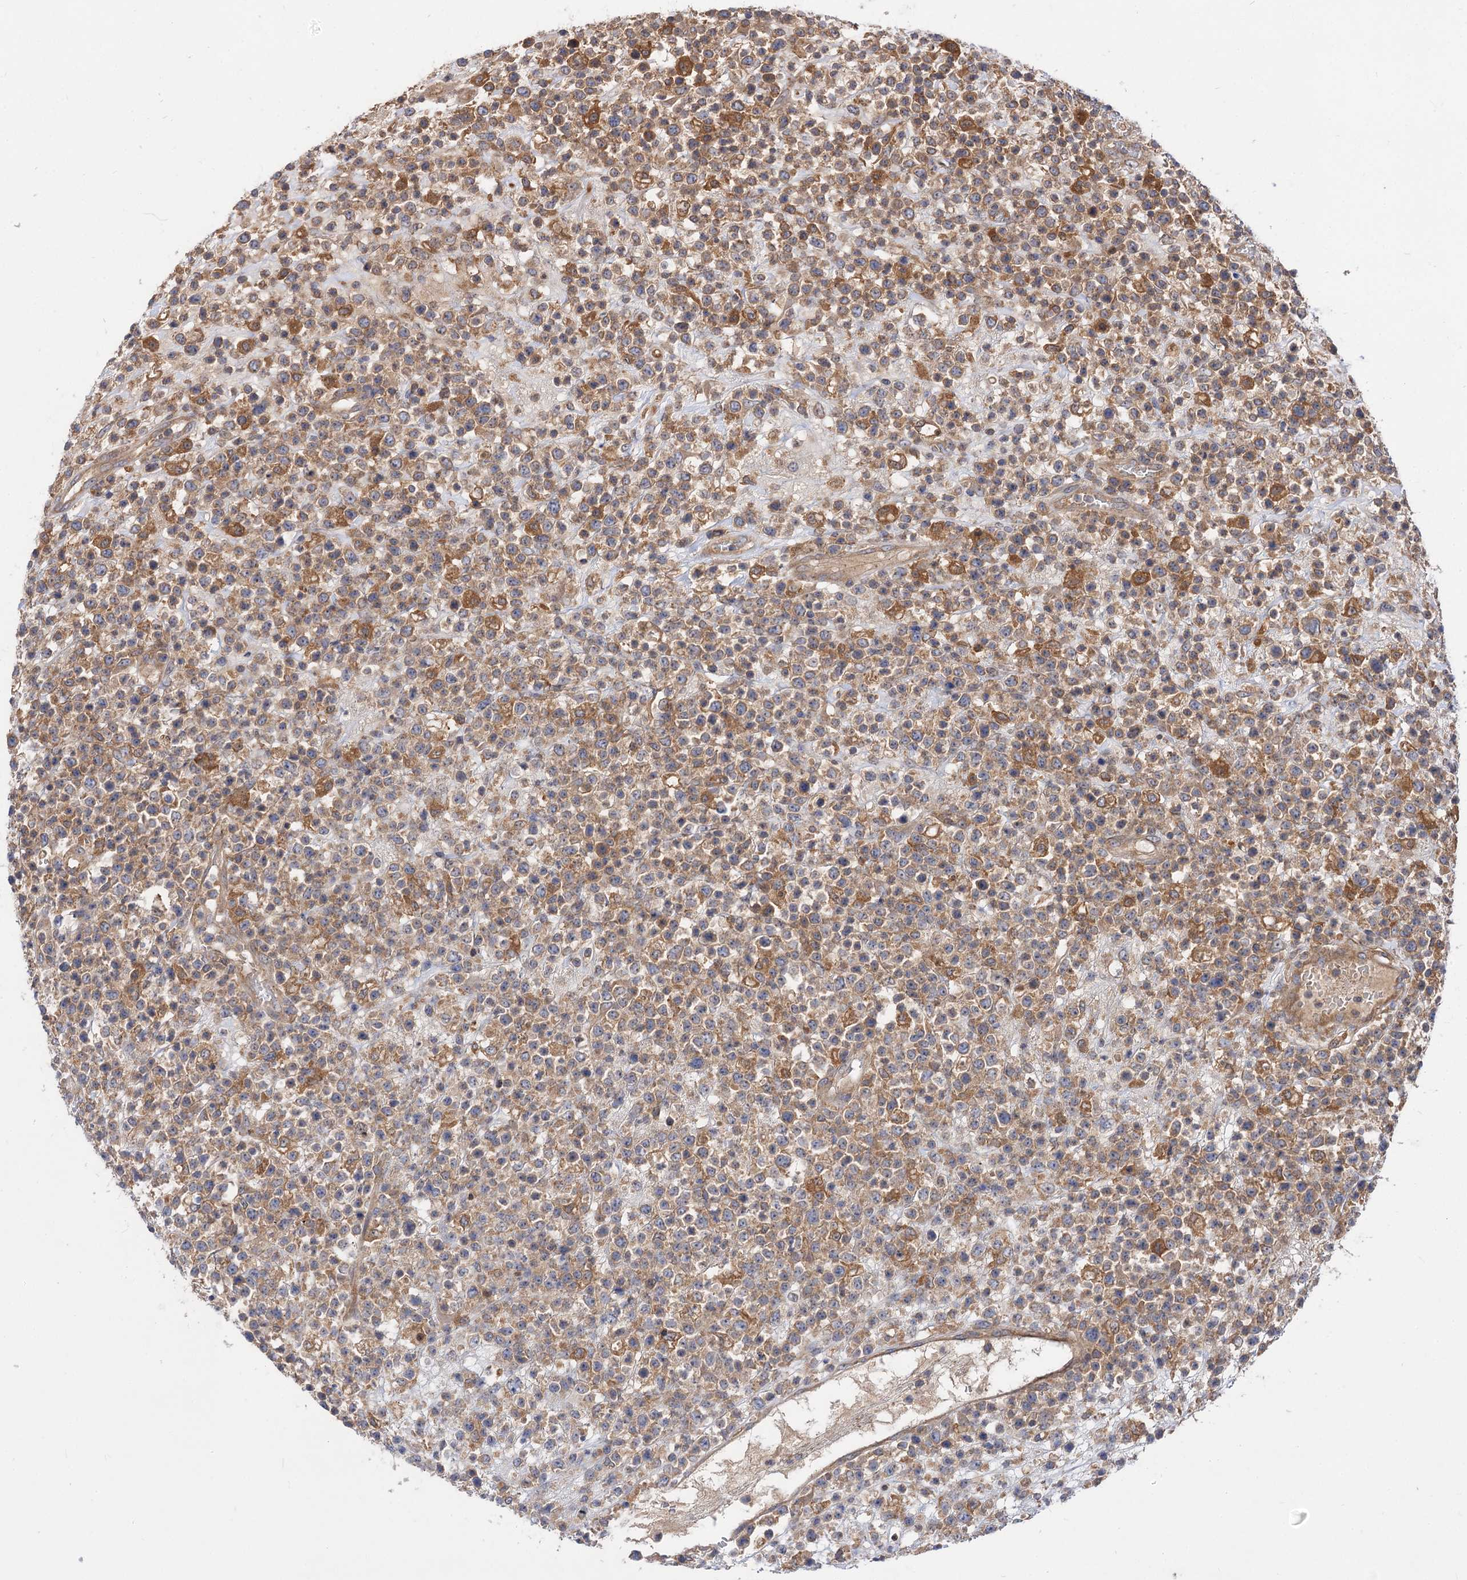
{"staining": {"intensity": "moderate", "quantity": "25%-75%", "location": "cytoplasmic/membranous"}, "tissue": "lymphoma", "cell_type": "Tumor cells", "image_type": "cancer", "snomed": [{"axis": "morphology", "description": "Malignant lymphoma, non-Hodgkin's type, High grade"}, {"axis": "topography", "description": "Colon"}], "caption": "Immunohistochemistry (IHC) micrograph of neoplastic tissue: human lymphoma stained using immunohistochemistry (IHC) displays medium levels of moderate protein expression localized specifically in the cytoplasmic/membranous of tumor cells, appearing as a cytoplasmic/membranous brown color.", "gene": "PATL1", "patient": {"sex": "female", "age": 53}}